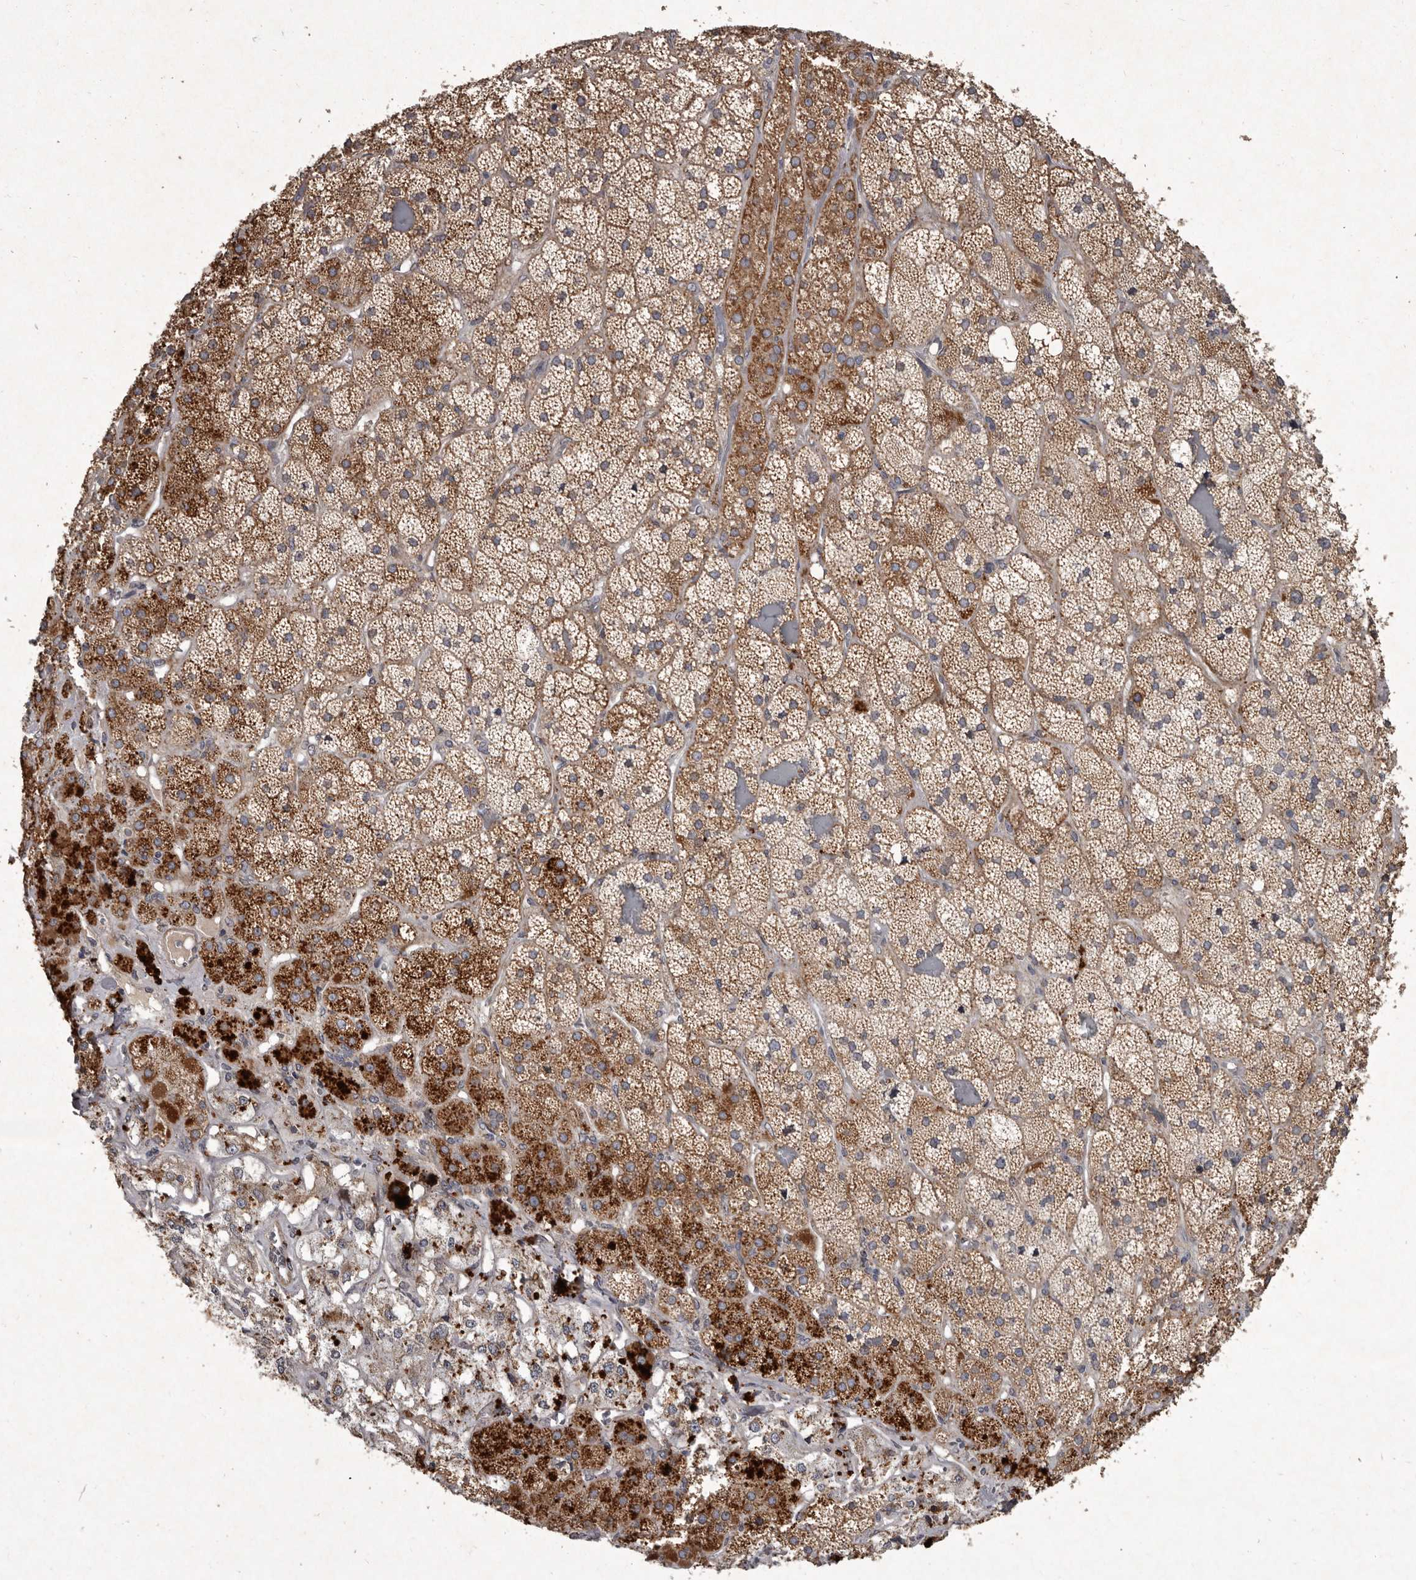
{"staining": {"intensity": "moderate", "quantity": ">75%", "location": "cytoplasmic/membranous"}, "tissue": "adrenal gland", "cell_type": "Glandular cells", "image_type": "normal", "snomed": [{"axis": "morphology", "description": "Normal tissue, NOS"}, {"axis": "topography", "description": "Adrenal gland"}], "caption": "Immunohistochemical staining of benign adrenal gland demonstrates moderate cytoplasmic/membranous protein positivity in approximately >75% of glandular cells.", "gene": "MRPS15", "patient": {"sex": "male", "age": 57}}